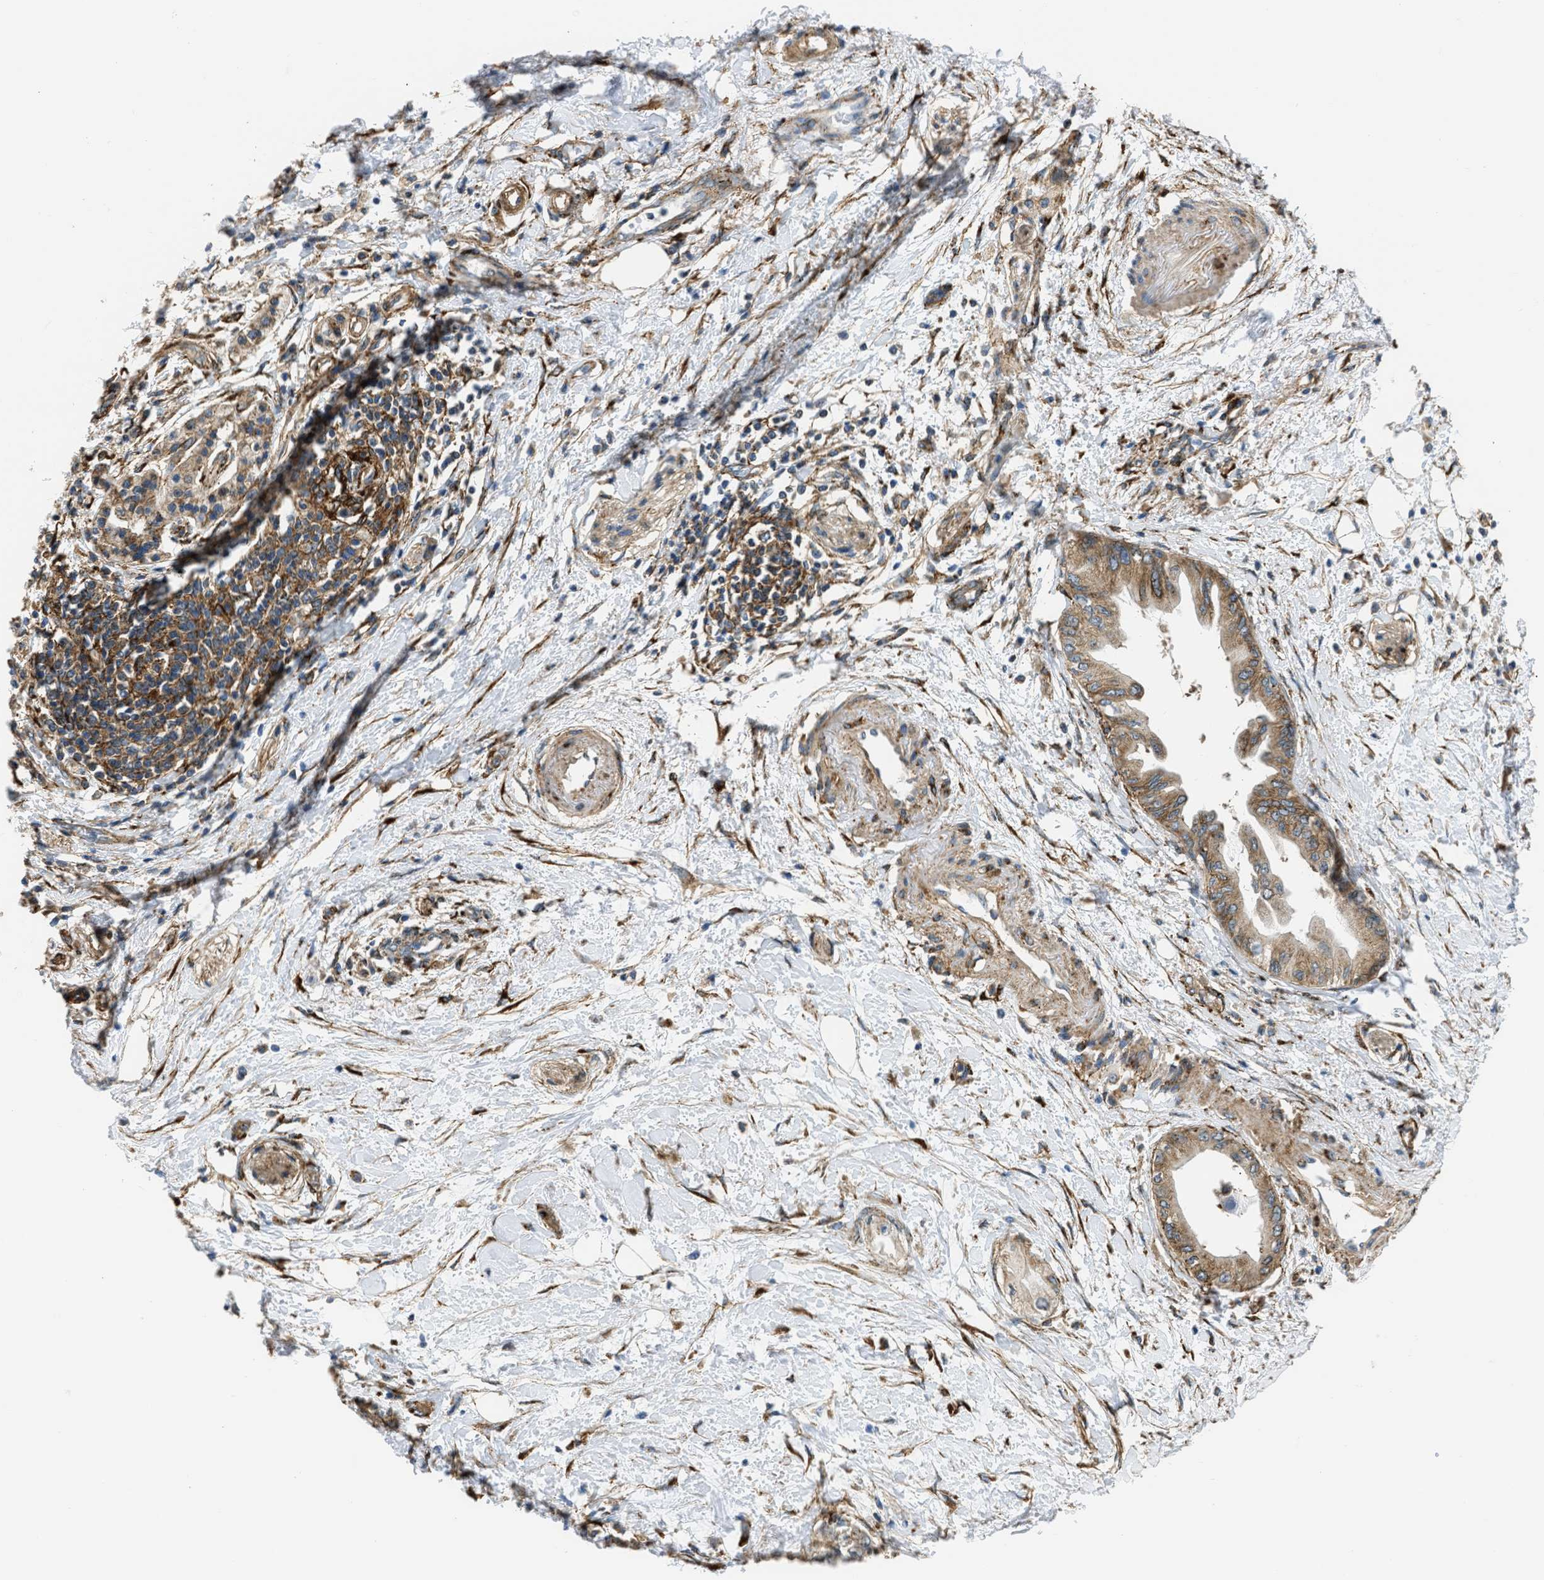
{"staining": {"intensity": "moderate", "quantity": ">75%", "location": "cytoplasmic/membranous"}, "tissue": "pancreatic cancer", "cell_type": "Tumor cells", "image_type": "cancer", "snomed": [{"axis": "morphology", "description": "Normal tissue, NOS"}, {"axis": "morphology", "description": "Adenocarcinoma, NOS"}, {"axis": "topography", "description": "Pancreas"}, {"axis": "topography", "description": "Duodenum"}], "caption": "Pancreatic adenocarcinoma stained with DAB immunohistochemistry (IHC) displays medium levels of moderate cytoplasmic/membranous staining in approximately >75% of tumor cells.", "gene": "SEPTIN2", "patient": {"sex": "female", "age": 60}}